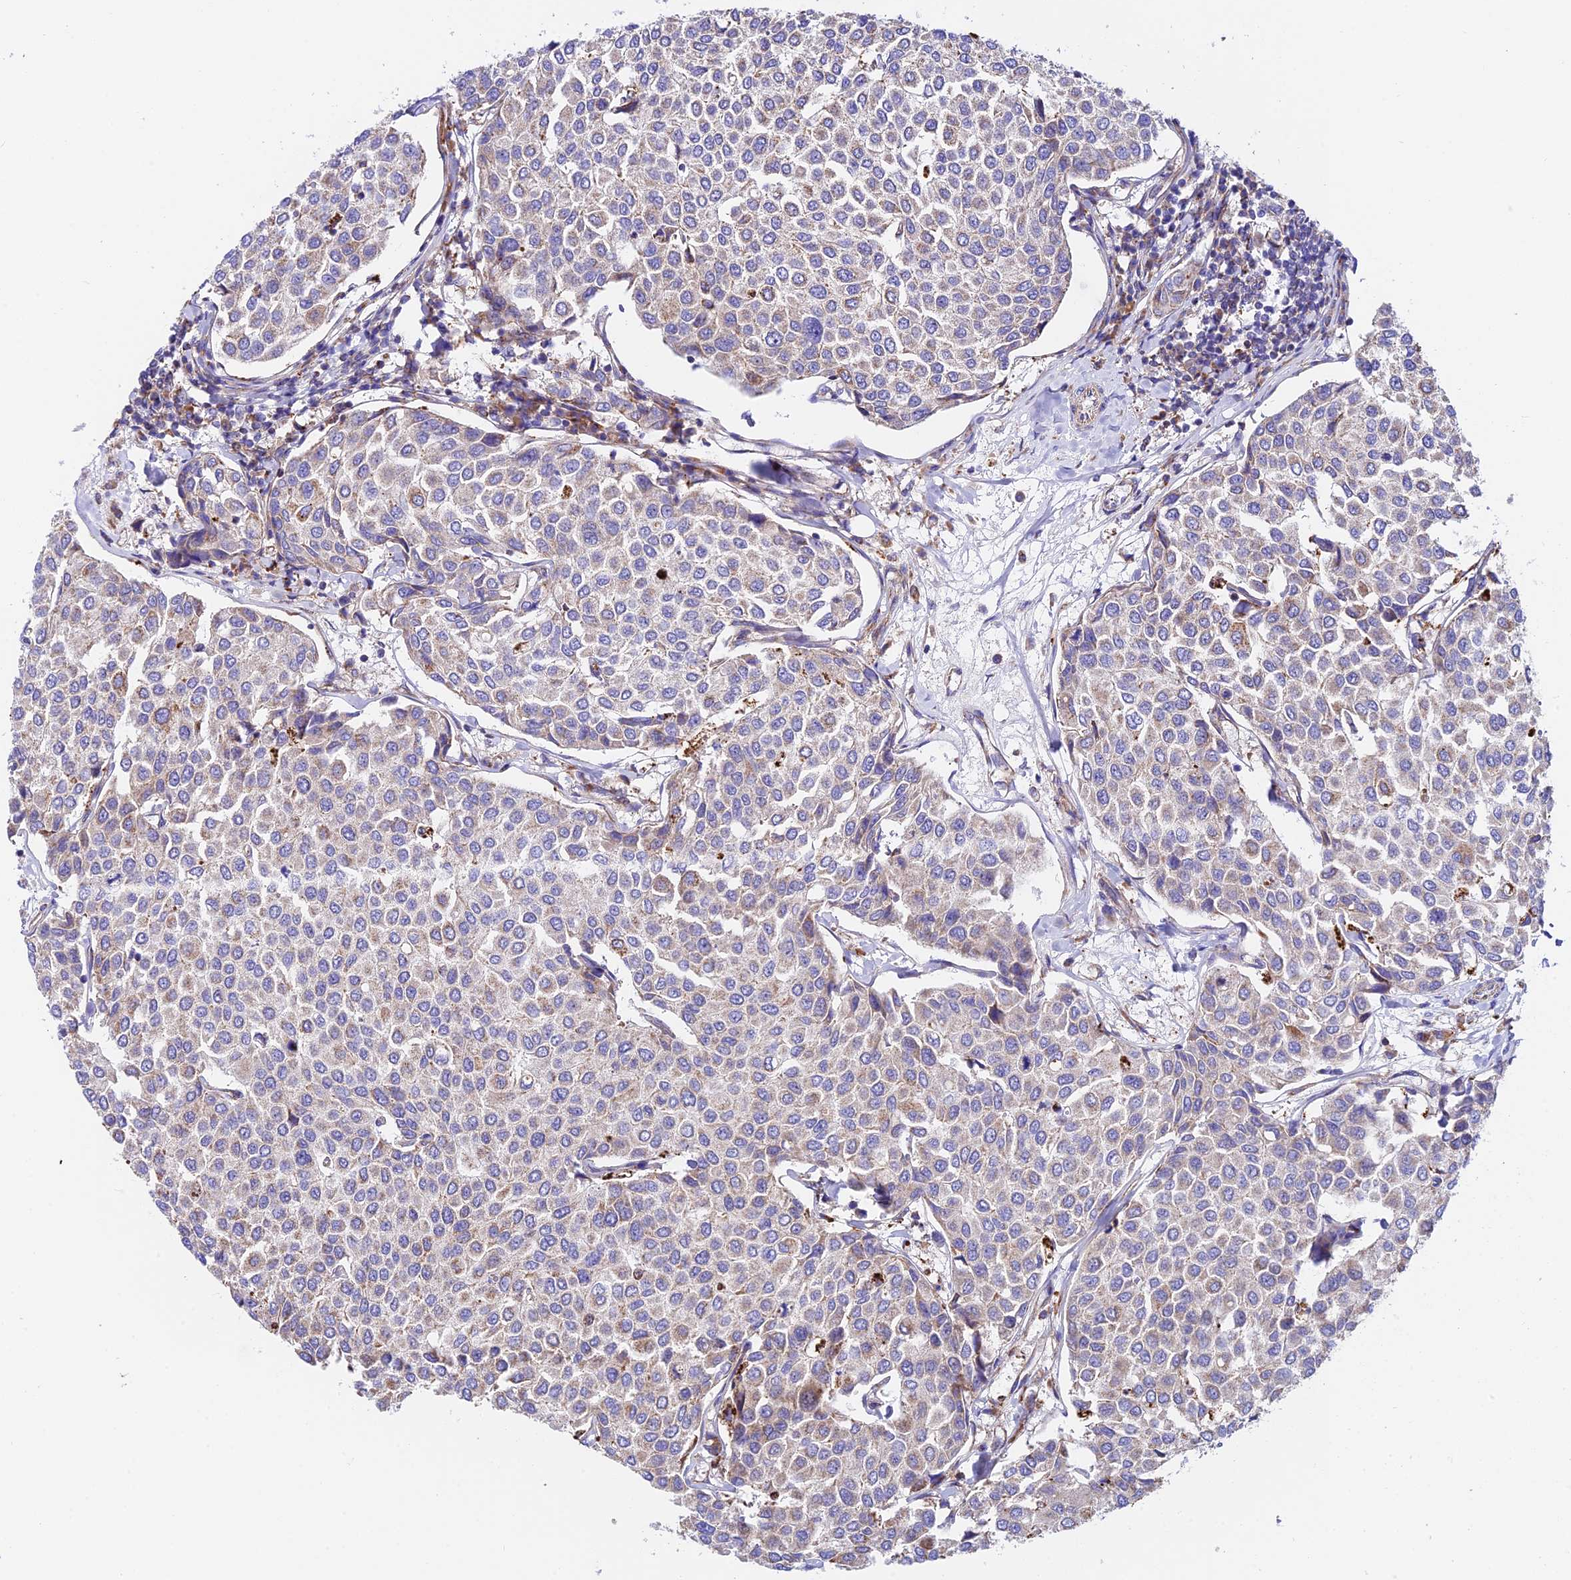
{"staining": {"intensity": "weak", "quantity": "25%-75%", "location": "cytoplasmic/membranous"}, "tissue": "breast cancer", "cell_type": "Tumor cells", "image_type": "cancer", "snomed": [{"axis": "morphology", "description": "Duct carcinoma"}, {"axis": "topography", "description": "Breast"}], "caption": "Intraductal carcinoma (breast) was stained to show a protein in brown. There is low levels of weak cytoplasmic/membranous positivity in about 25%-75% of tumor cells.", "gene": "VPS13C", "patient": {"sex": "female", "age": 55}}